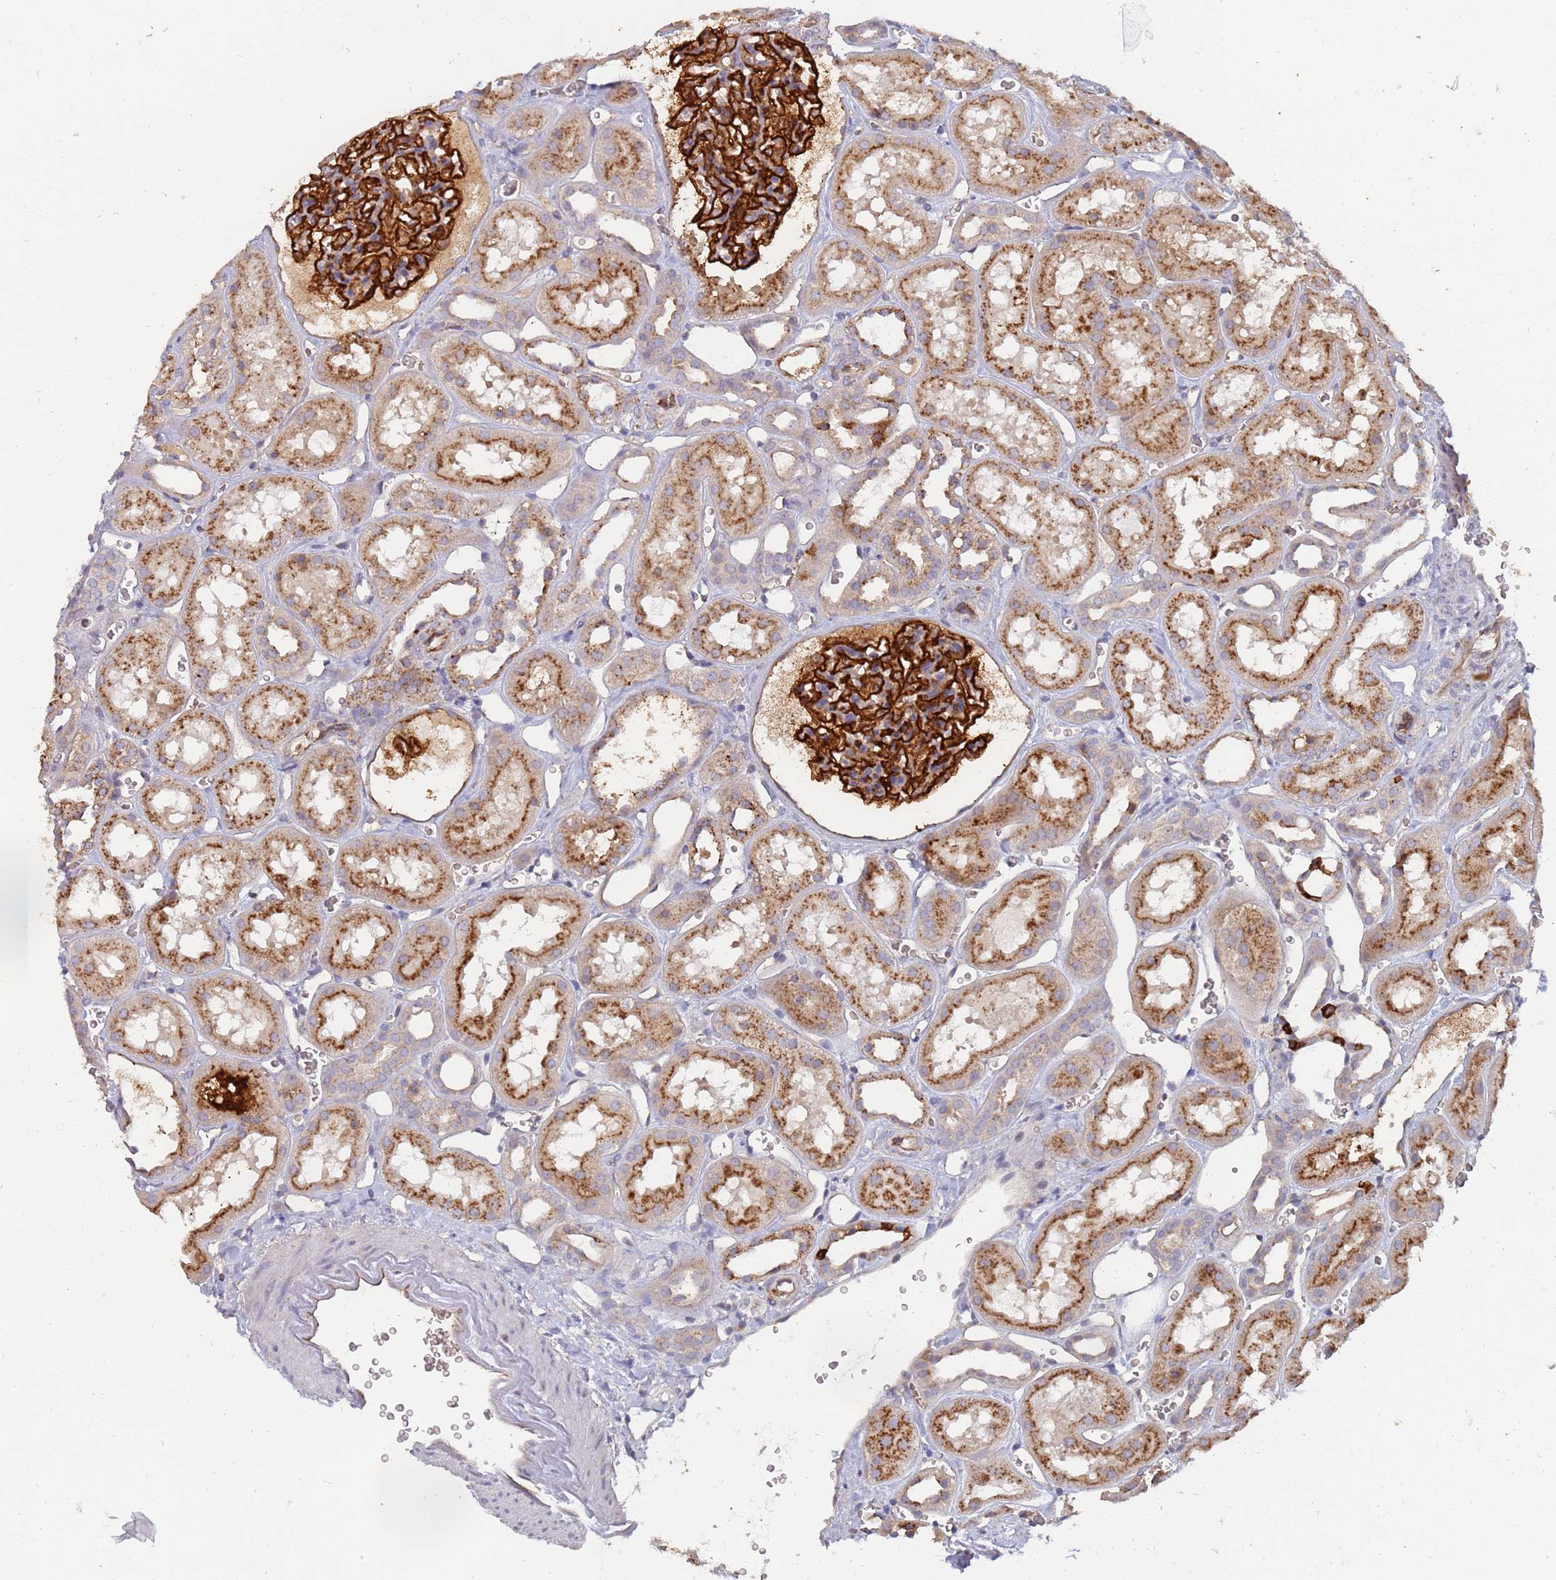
{"staining": {"intensity": "strong", "quantity": ">75%", "location": "cytoplasmic/membranous"}, "tissue": "kidney", "cell_type": "Cells in glomeruli", "image_type": "normal", "snomed": [{"axis": "morphology", "description": "Normal tissue, NOS"}, {"axis": "topography", "description": "Kidney"}], "caption": "Human kidney stained with a brown dye demonstrates strong cytoplasmic/membranous positive staining in about >75% of cells in glomeruli.", "gene": "ABCB6", "patient": {"sex": "female", "age": 41}}